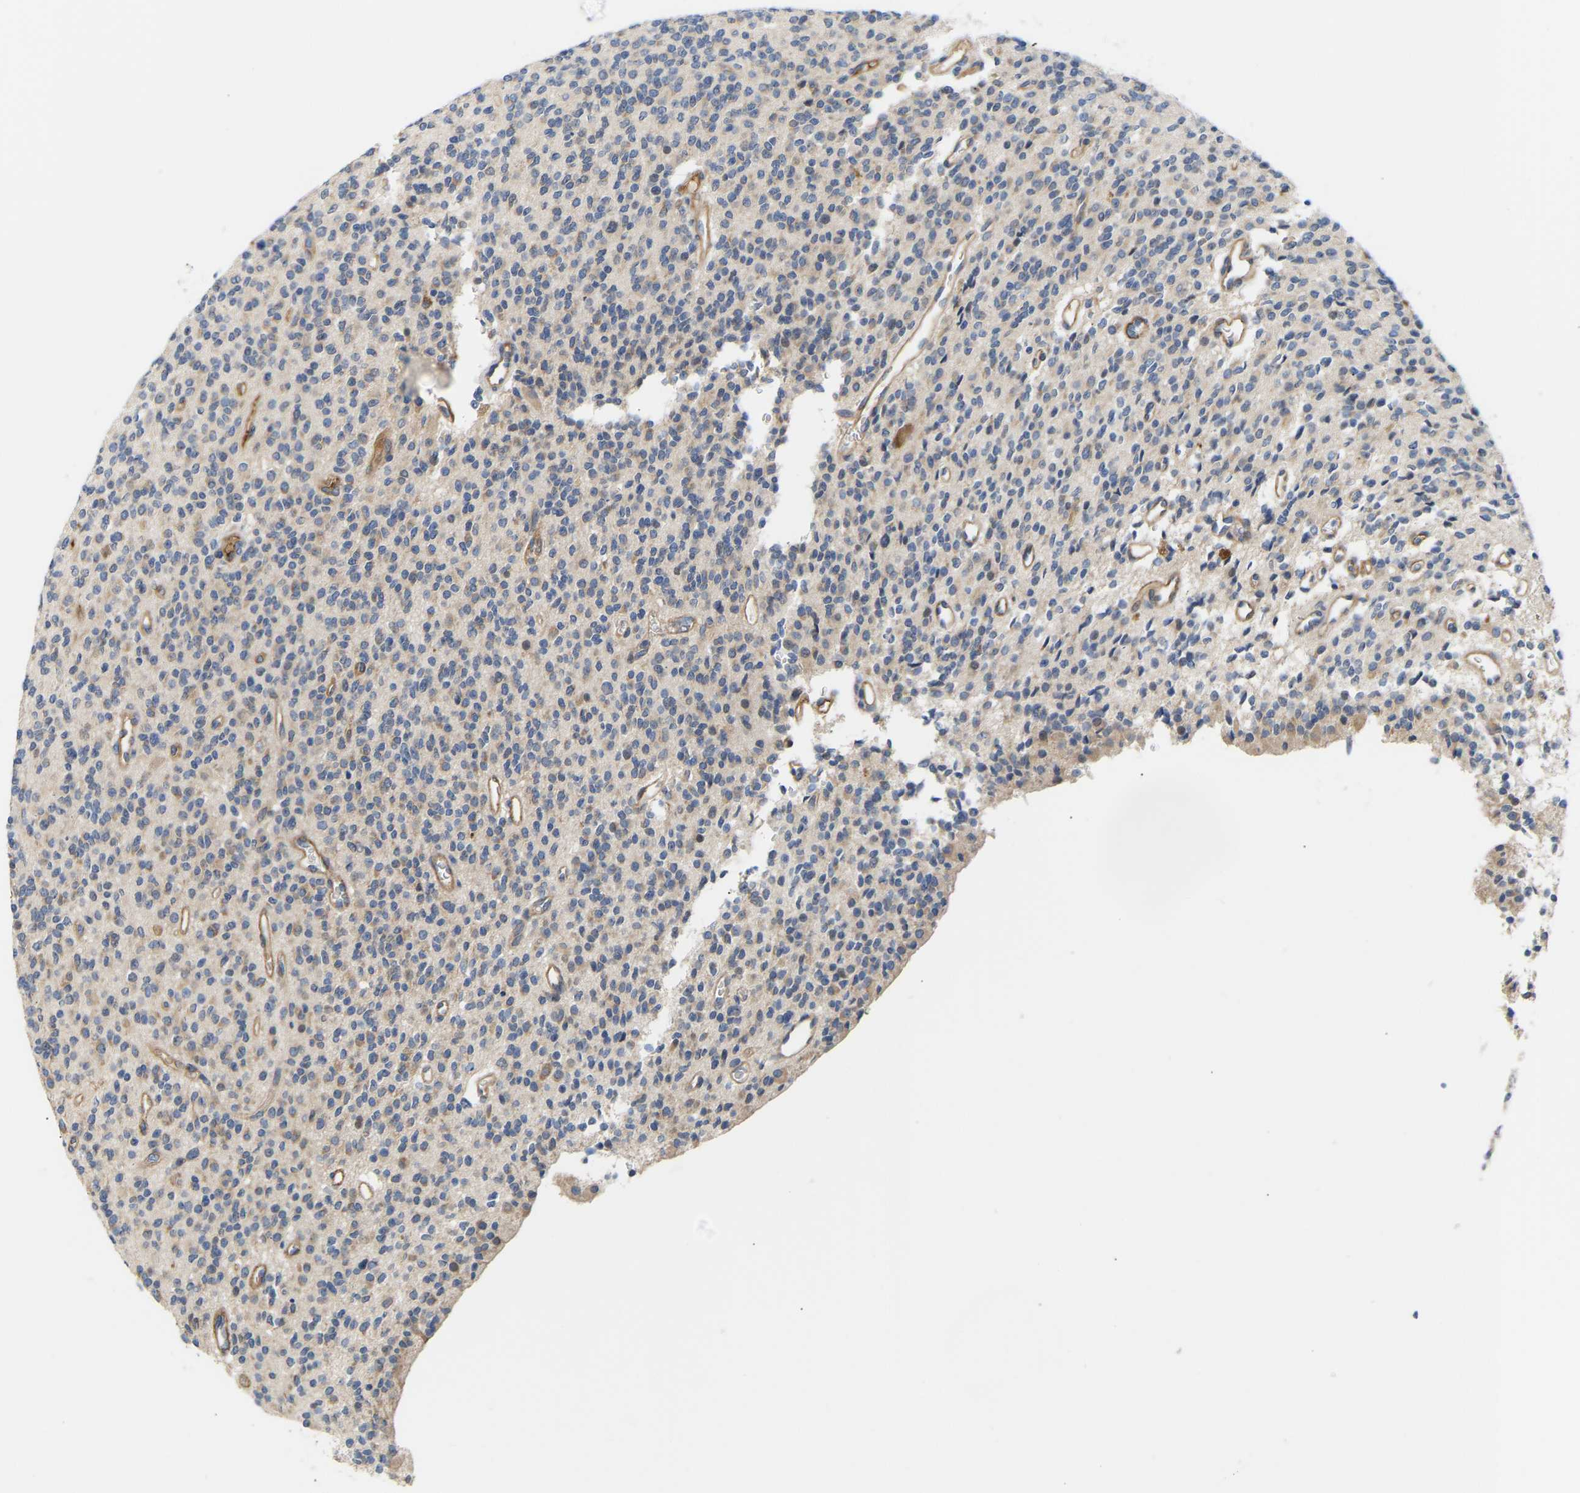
{"staining": {"intensity": "negative", "quantity": "none", "location": "none"}, "tissue": "glioma", "cell_type": "Tumor cells", "image_type": "cancer", "snomed": [{"axis": "morphology", "description": "Glioma, malignant, High grade"}, {"axis": "topography", "description": "Brain"}], "caption": "An IHC histopathology image of glioma is shown. There is no staining in tumor cells of glioma.", "gene": "AIMP2", "patient": {"sex": "male", "age": 34}}